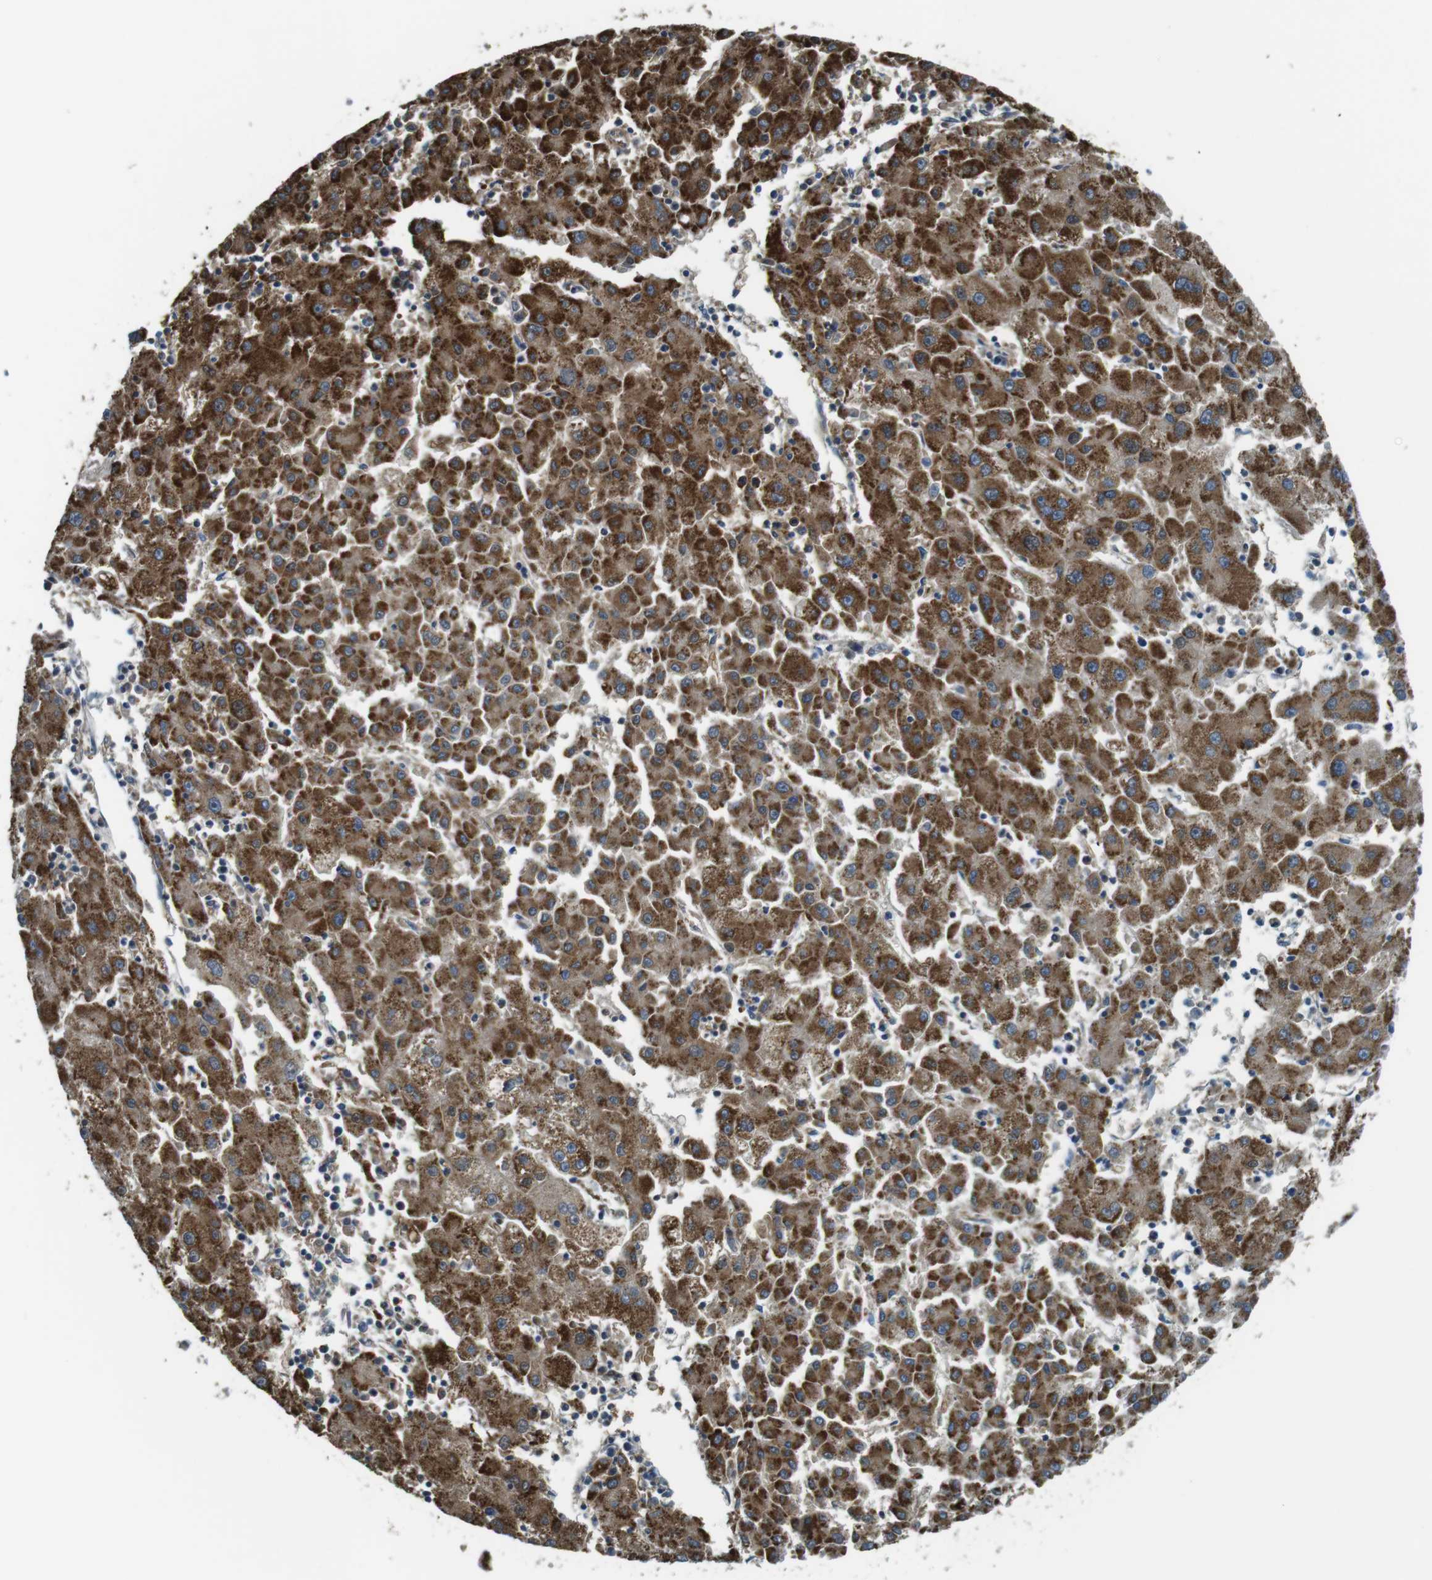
{"staining": {"intensity": "strong", "quantity": ">75%", "location": "cytoplasmic/membranous"}, "tissue": "liver cancer", "cell_type": "Tumor cells", "image_type": "cancer", "snomed": [{"axis": "morphology", "description": "Carcinoma, Hepatocellular, NOS"}, {"axis": "topography", "description": "Liver"}], "caption": "The immunohistochemical stain labels strong cytoplasmic/membranous staining in tumor cells of liver cancer tissue.", "gene": "LRRC3B", "patient": {"sex": "male", "age": 72}}